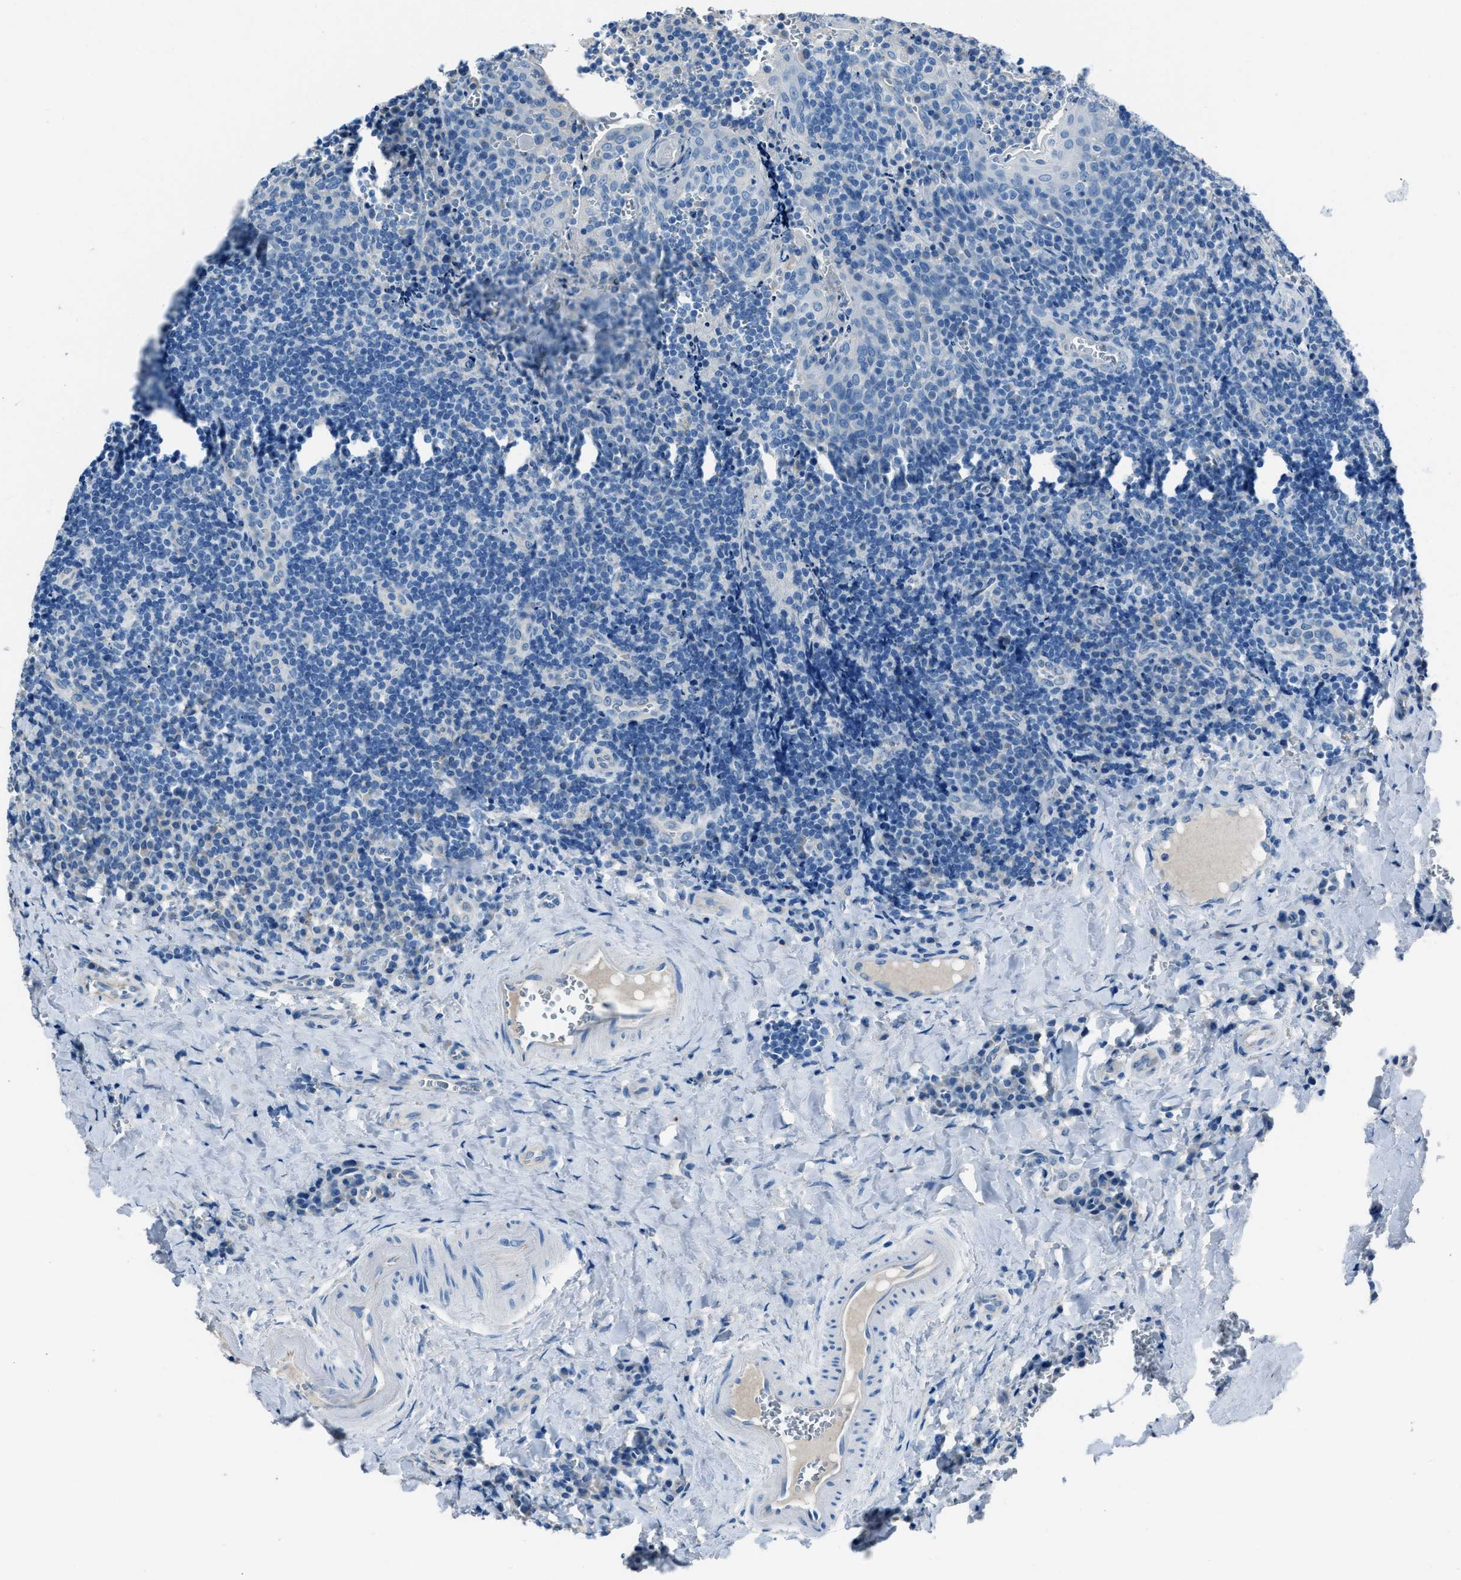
{"staining": {"intensity": "negative", "quantity": "none", "location": "none"}, "tissue": "tonsil", "cell_type": "Germinal center cells", "image_type": "normal", "snomed": [{"axis": "morphology", "description": "Normal tissue, NOS"}, {"axis": "morphology", "description": "Inflammation, NOS"}, {"axis": "topography", "description": "Tonsil"}], "caption": "Photomicrograph shows no protein staining in germinal center cells of unremarkable tonsil.", "gene": "AMACR", "patient": {"sex": "female", "age": 31}}